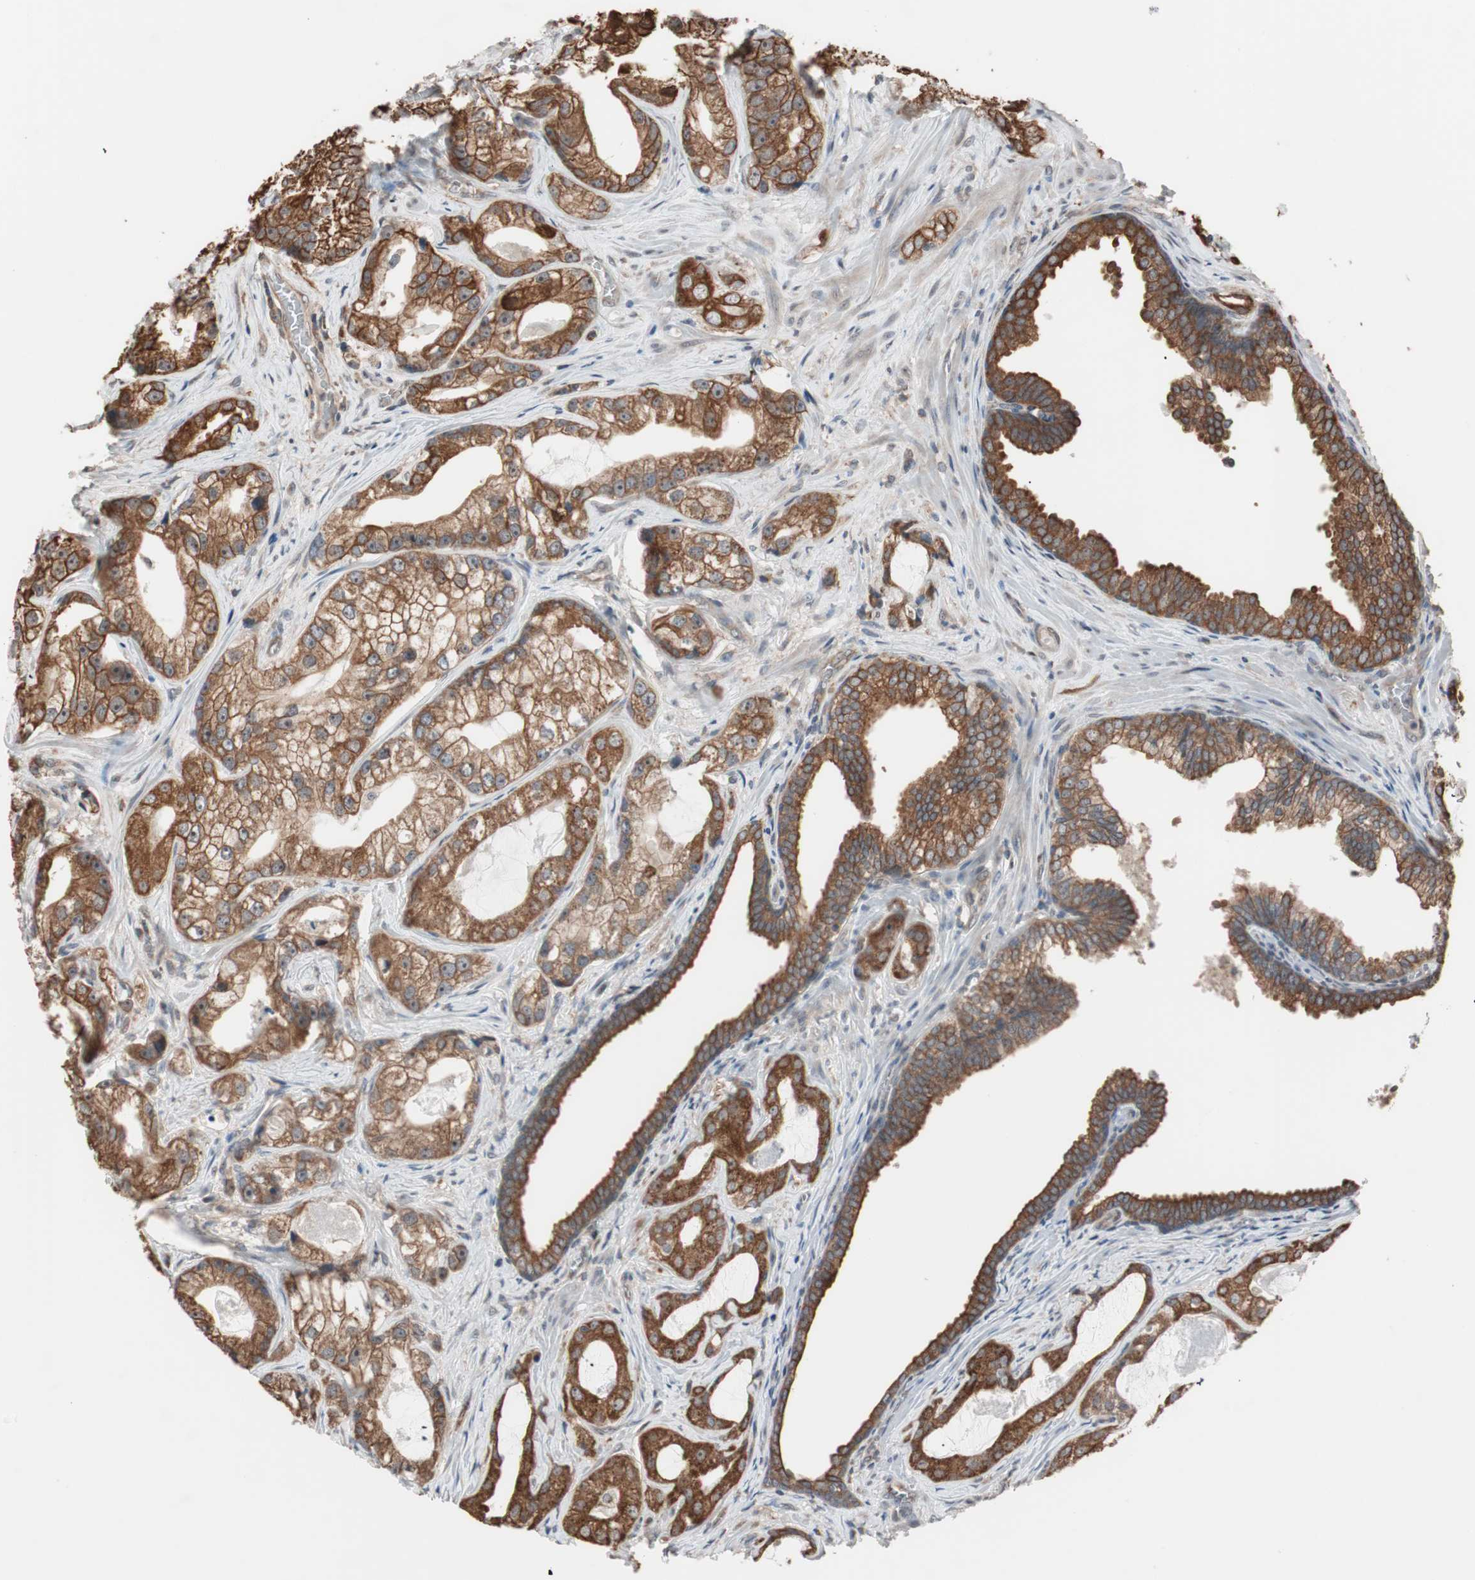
{"staining": {"intensity": "strong", "quantity": ">75%", "location": "cytoplasmic/membranous"}, "tissue": "prostate cancer", "cell_type": "Tumor cells", "image_type": "cancer", "snomed": [{"axis": "morphology", "description": "Adenocarcinoma, Low grade"}, {"axis": "topography", "description": "Prostate"}], "caption": "Strong cytoplasmic/membranous positivity for a protein is present in approximately >75% of tumor cells of prostate cancer (low-grade adenocarcinoma) using IHC.", "gene": "FBXO5", "patient": {"sex": "male", "age": 59}}